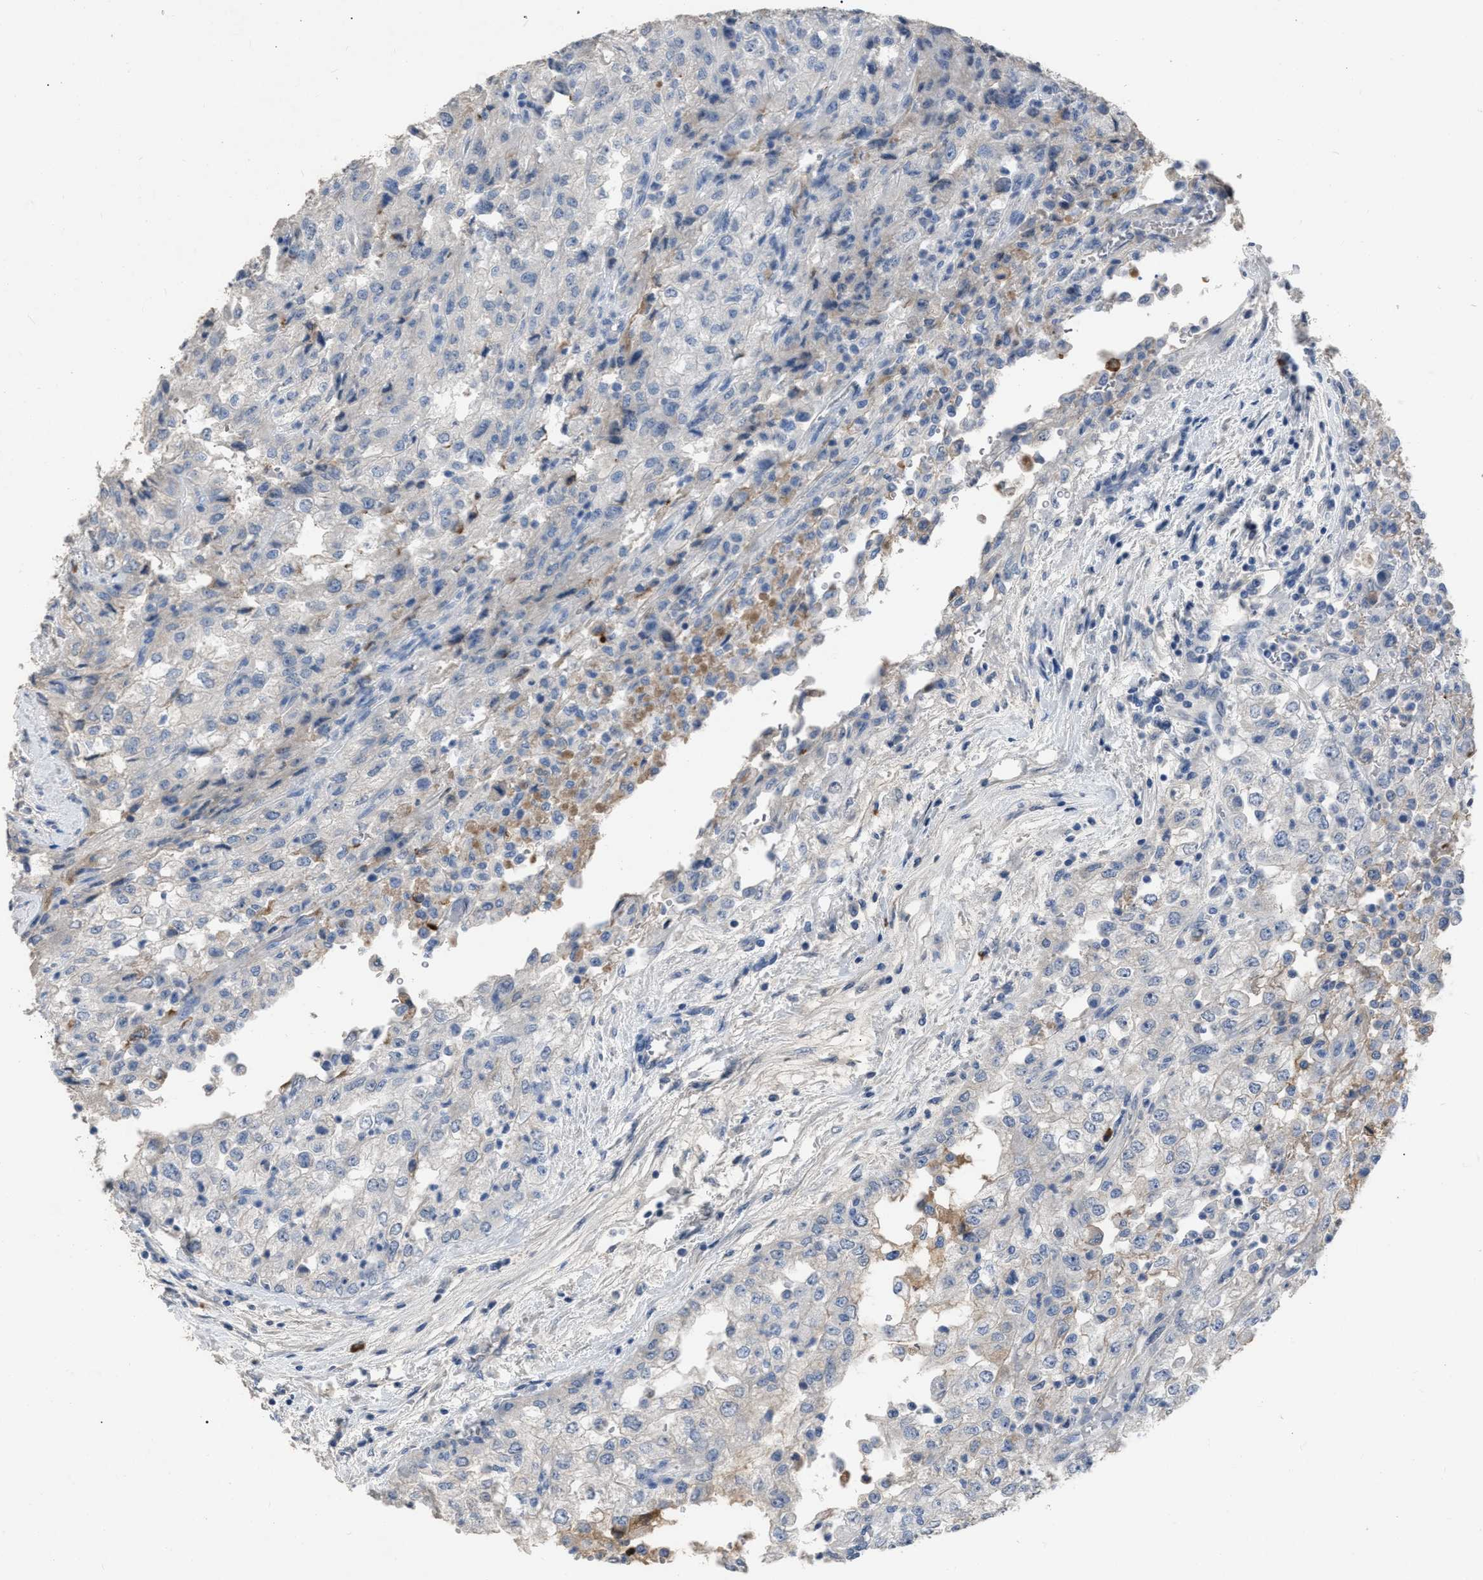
{"staining": {"intensity": "negative", "quantity": "none", "location": "none"}, "tissue": "renal cancer", "cell_type": "Tumor cells", "image_type": "cancer", "snomed": [{"axis": "morphology", "description": "Adenocarcinoma, NOS"}, {"axis": "topography", "description": "Kidney"}], "caption": "Immunohistochemistry of human renal cancer displays no expression in tumor cells. (DAB immunohistochemistry, high magnification).", "gene": "HABP2", "patient": {"sex": "female", "age": 54}}